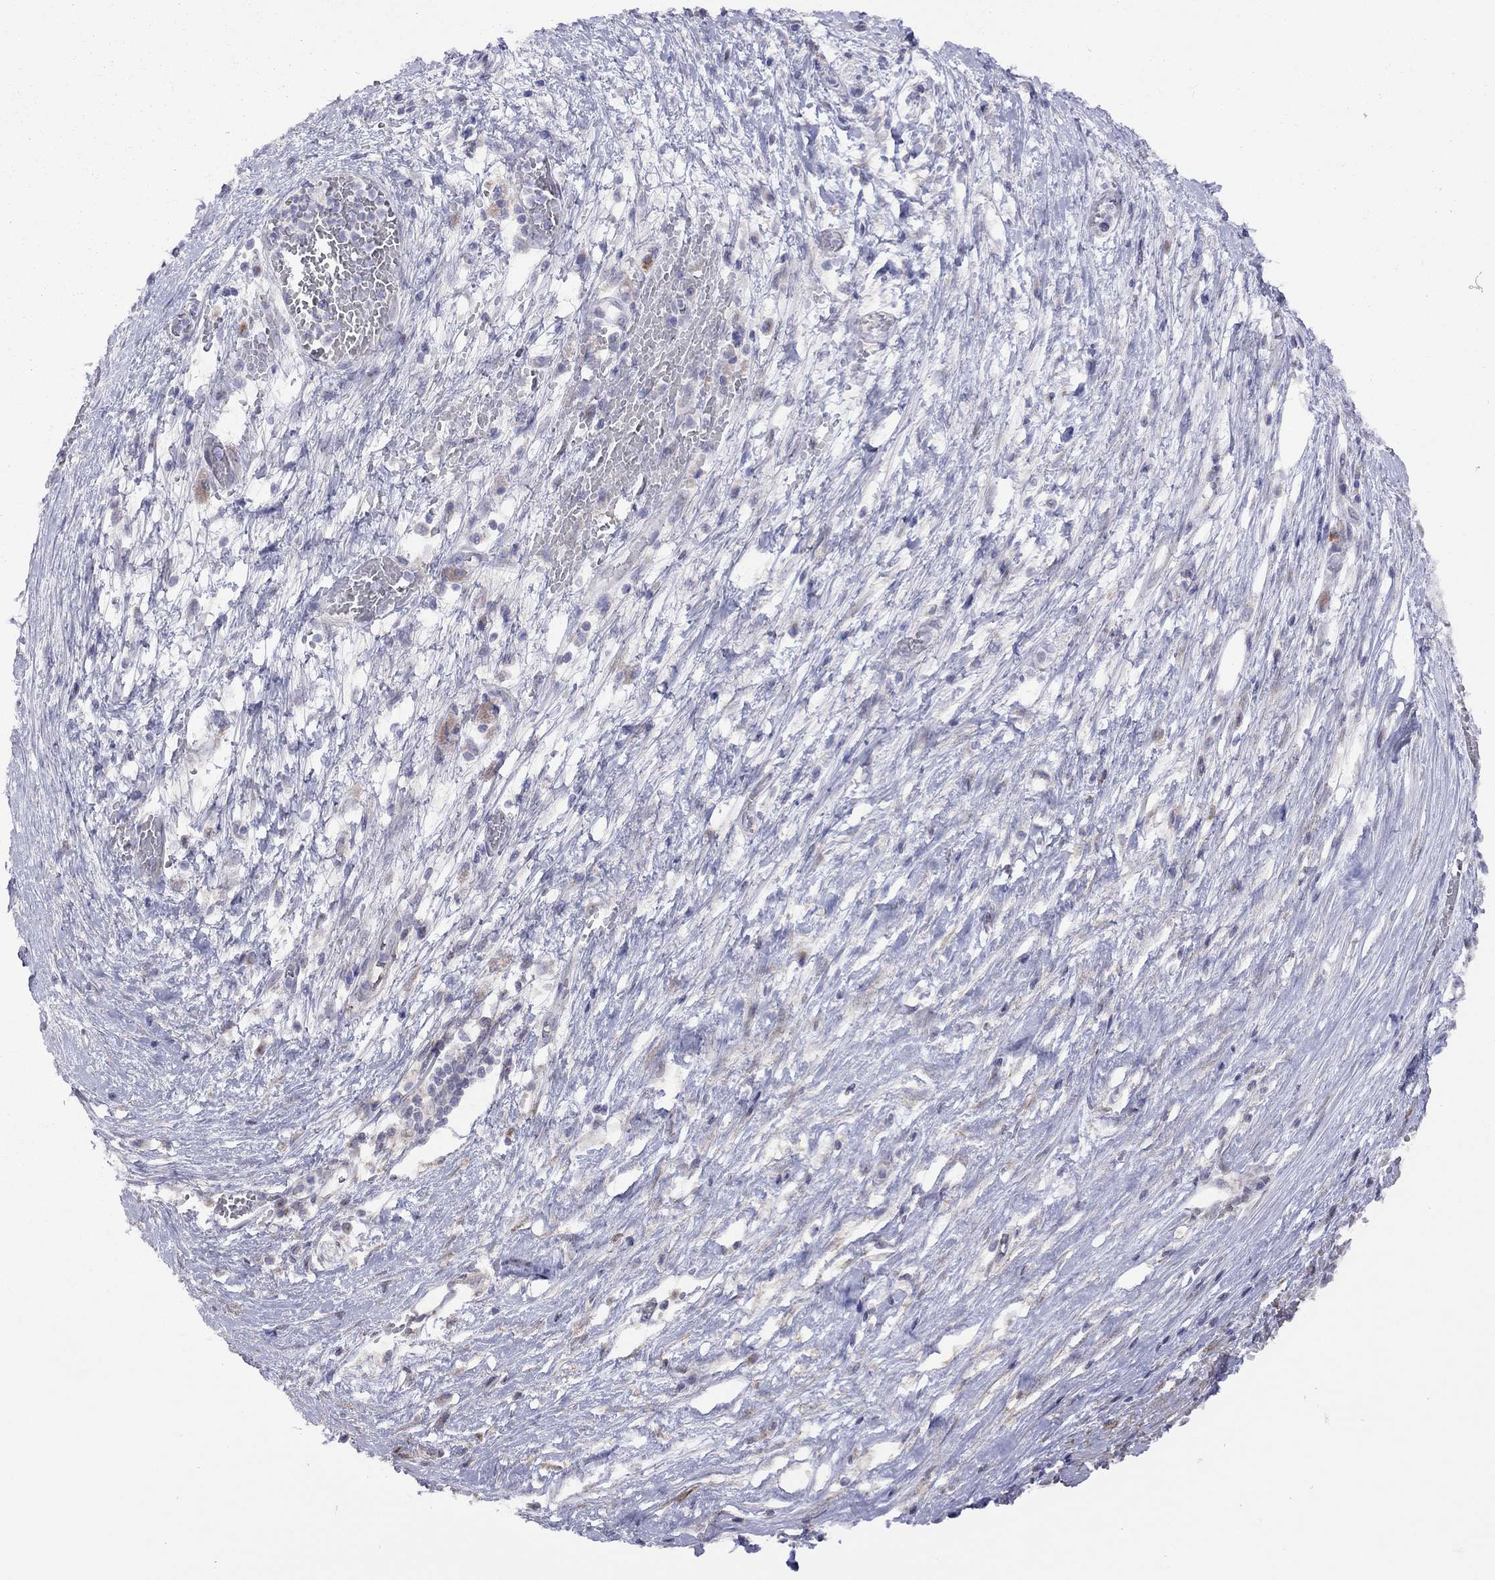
{"staining": {"intensity": "negative", "quantity": "none", "location": "none"}, "tissue": "pancreatic cancer", "cell_type": "Tumor cells", "image_type": "cancer", "snomed": [{"axis": "morphology", "description": "Adenocarcinoma, NOS"}, {"axis": "topography", "description": "Pancreas"}], "caption": "This is an IHC photomicrograph of human pancreatic adenocarcinoma. There is no positivity in tumor cells.", "gene": "SYTL2", "patient": {"sex": "male", "age": 63}}